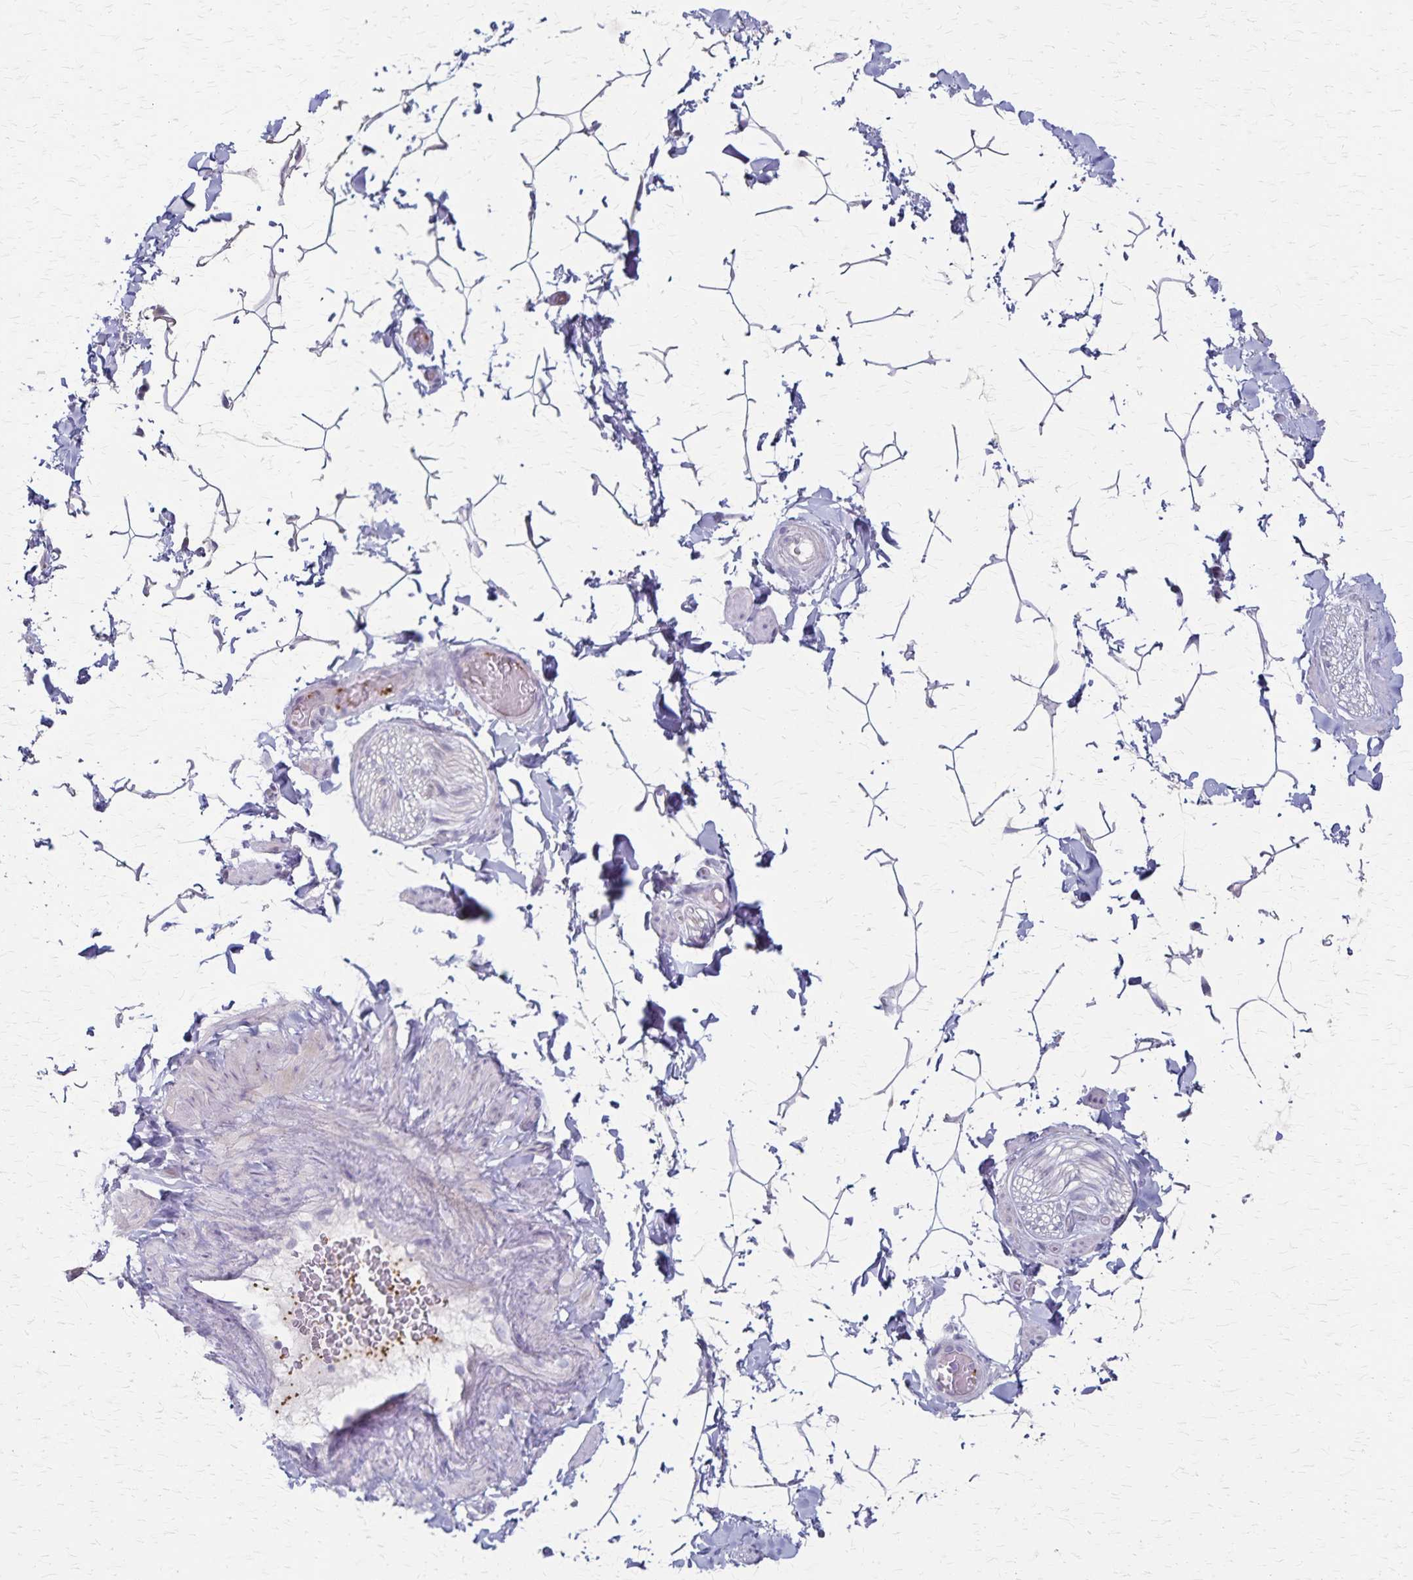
{"staining": {"intensity": "negative", "quantity": "none", "location": "none"}, "tissue": "adipose tissue", "cell_type": "Adipocytes", "image_type": "normal", "snomed": [{"axis": "morphology", "description": "Normal tissue, NOS"}, {"axis": "topography", "description": "Epididymis"}, {"axis": "topography", "description": "Peripheral nerve tissue"}], "caption": "There is no significant expression in adipocytes of adipose tissue. The staining was performed using DAB to visualize the protein expression in brown, while the nuclei were stained in blue with hematoxylin (Magnification: 20x).", "gene": "RASL10B", "patient": {"sex": "male", "age": 32}}